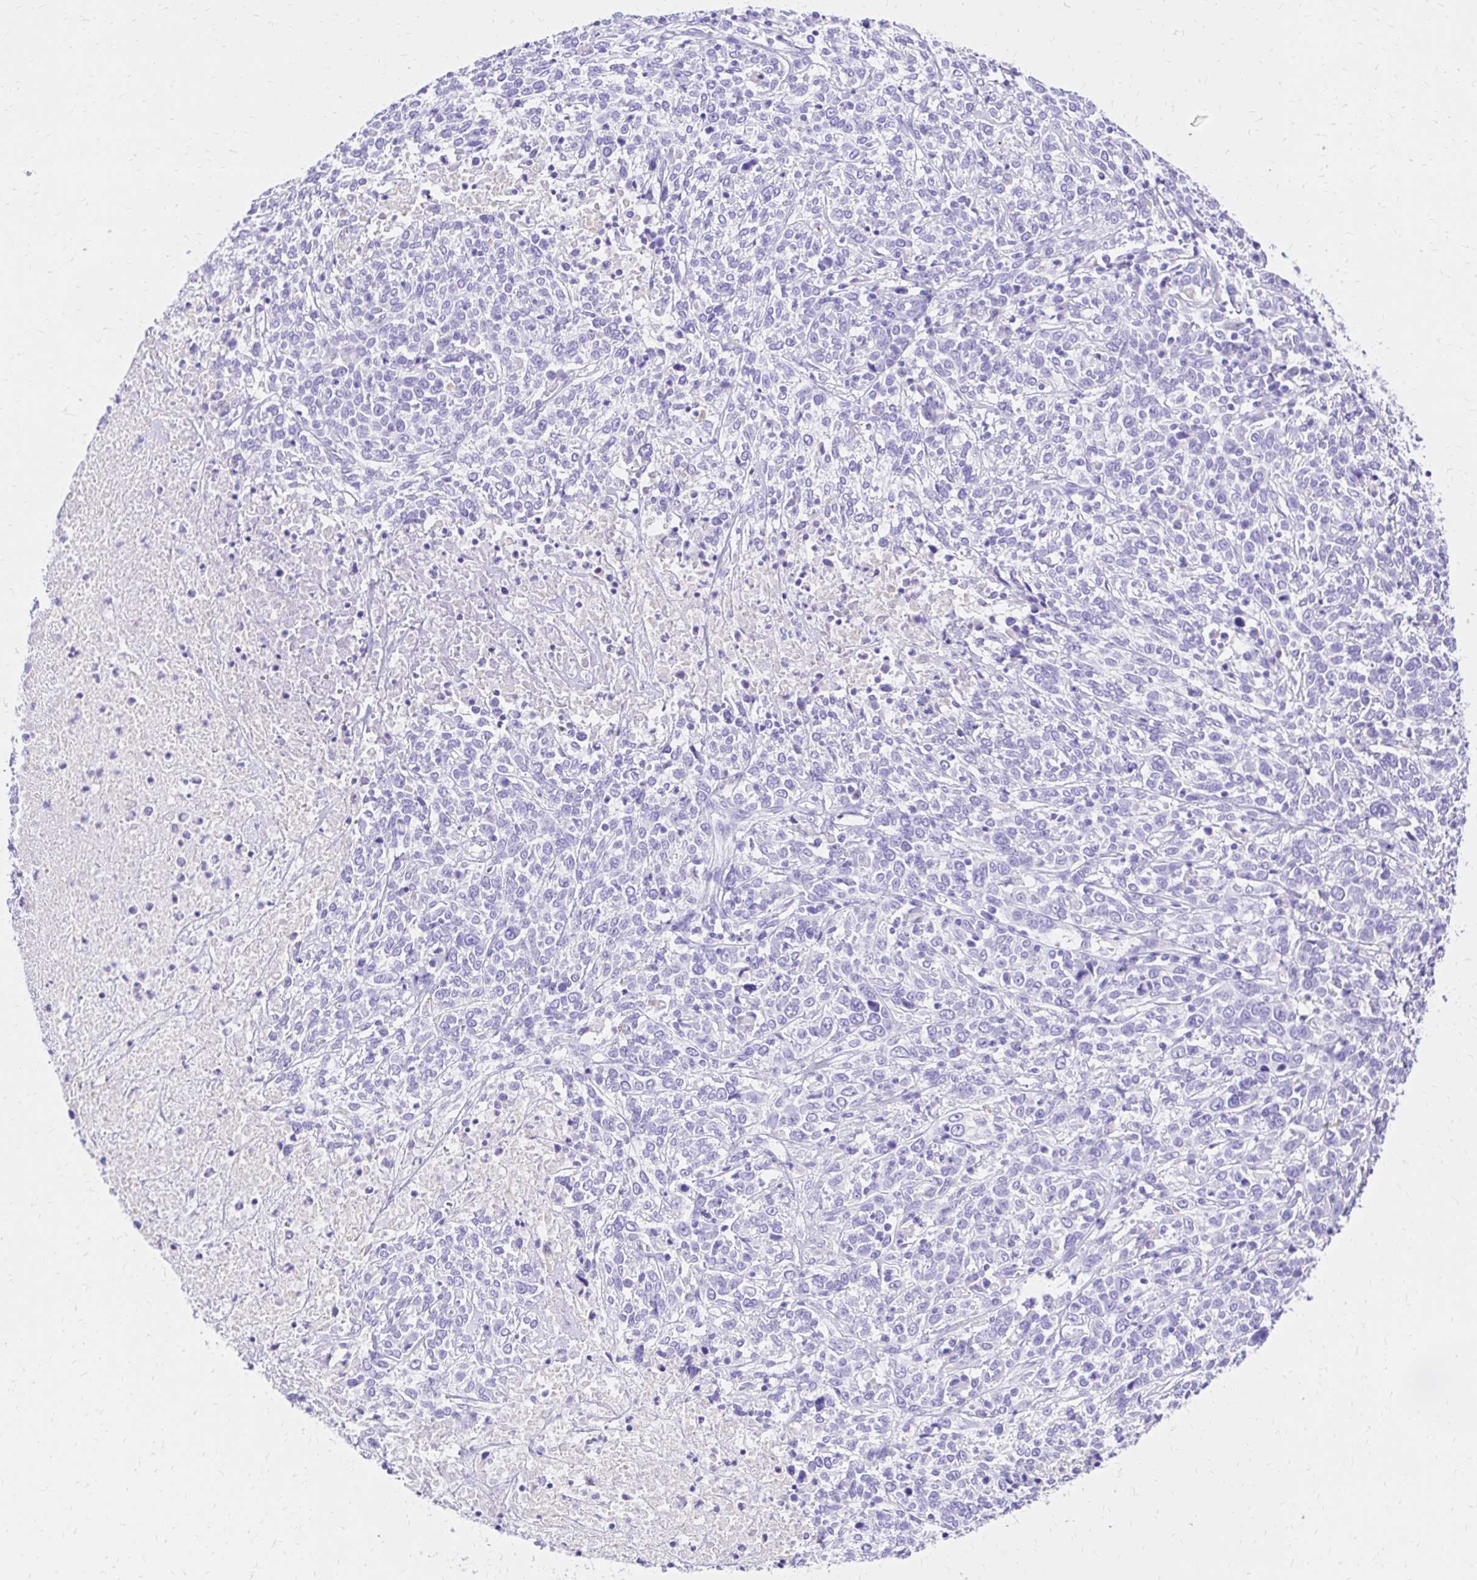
{"staining": {"intensity": "negative", "quantity": "none", "location": "none"}, "tissue": "cervical cancer", "cell_type": "Tumor cells", "image_type": "cancer", "snomed": [{"axis": "morphology", "description": "Squamous cell carcinoma, NOS"}, {"axis": "topography", "description": "Cervix"}], "caption": "There is no significant positivity in tumor cells of cervical cancer (squamous cell carcinoma). (DAB (3,3'-diaminobenzidine) IHC visualized using brightfield microscopy, high magnification).", "gene": "S100G", "patient": {"sex": "female", "age": 46}}